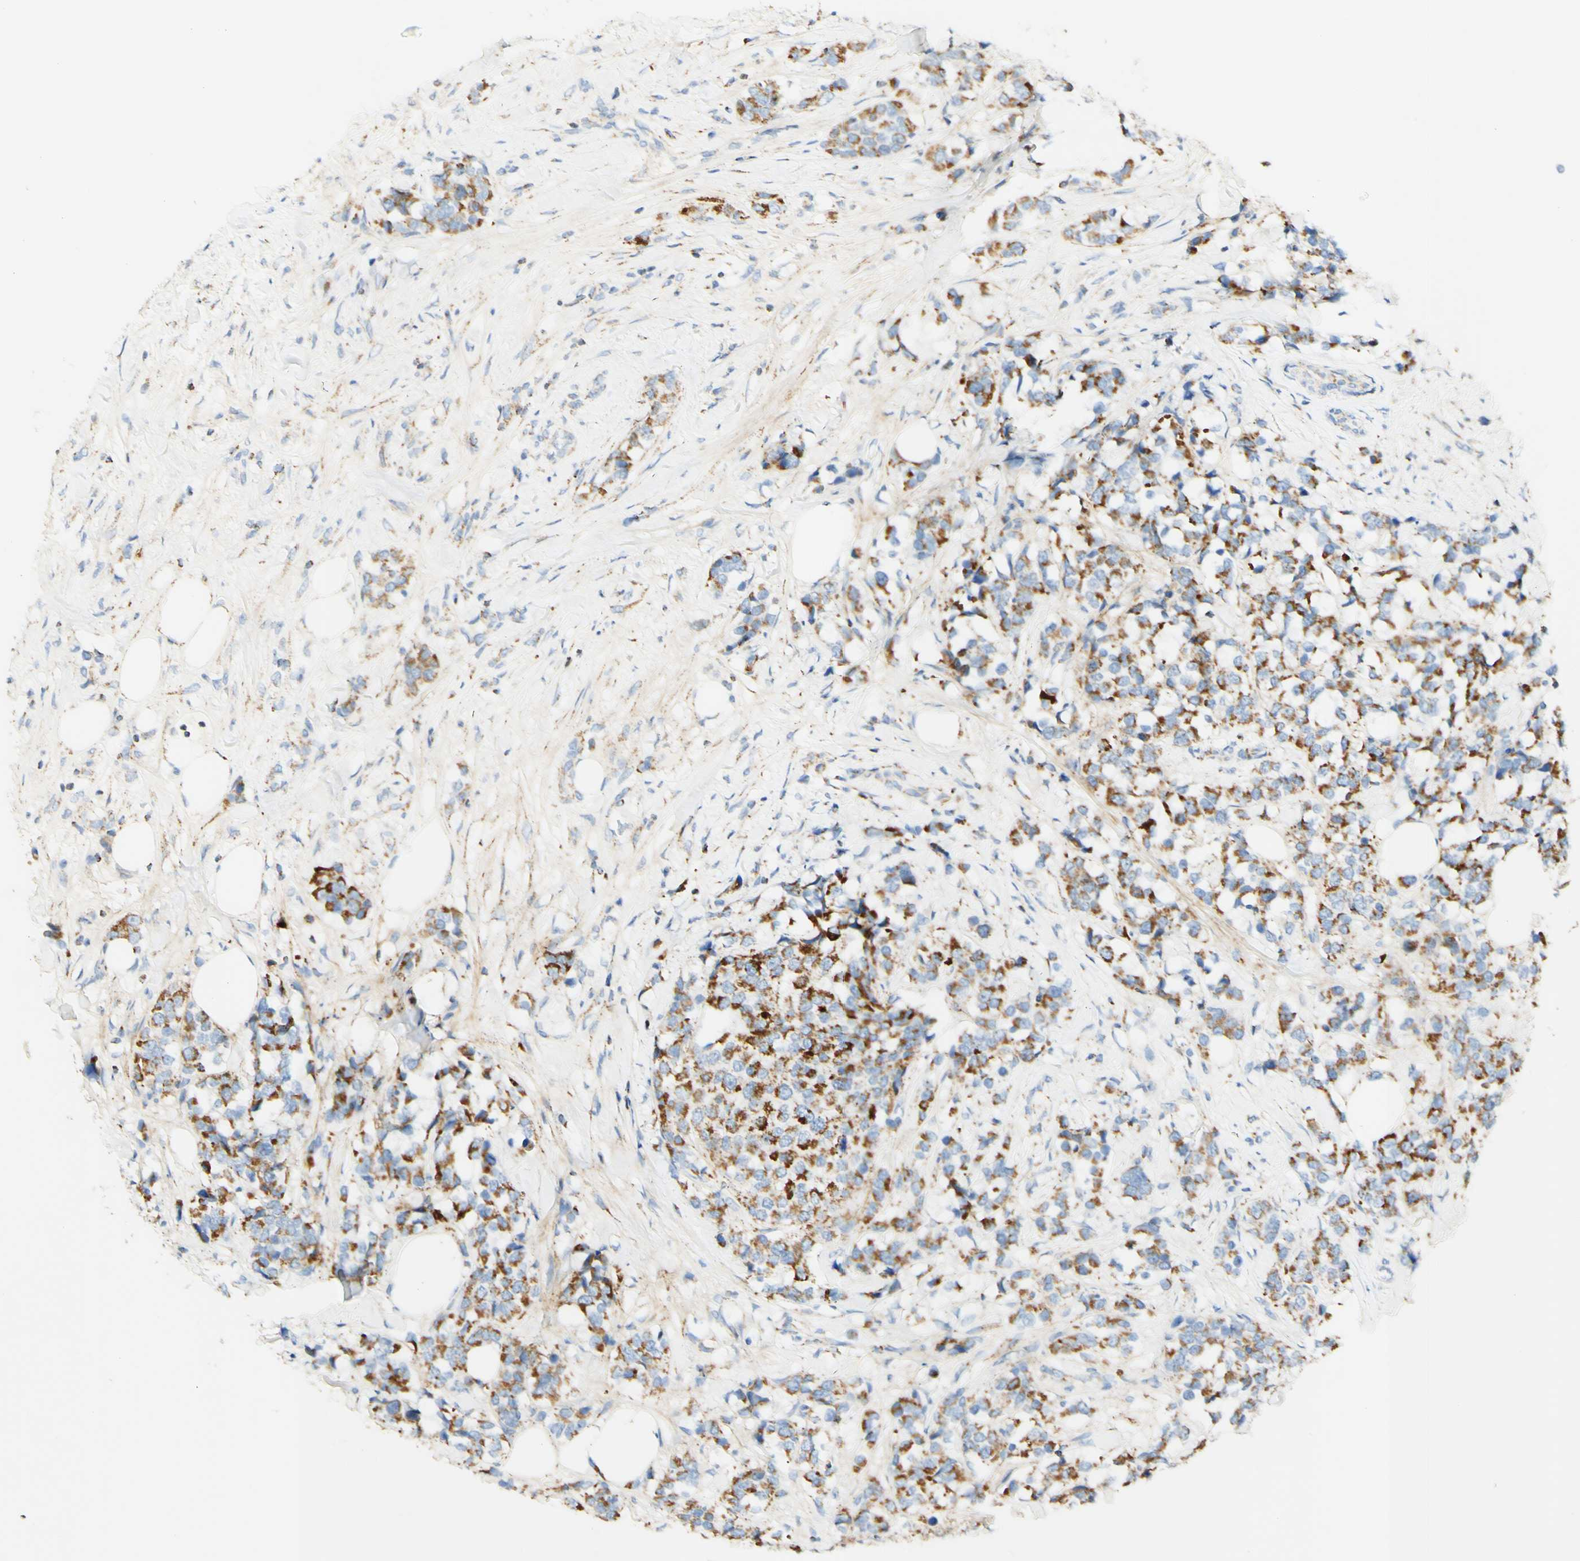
{"staining": {"intensity": "moderate", "quantity": ">75%", "location": "cytoplasmic/membranous"}, "tissue": "breast cancer", "cell_type": "Tumor cells", "image_type": "cancer", "snomed": [{"axis": "morphology", "description": "Lobular carcinoma"}, {"axis": "topography", "description": "Breast"}], "caption": "Breast cancer stained for a protein (brown) shows moderate cytoplasmic/membranous positive expression in about >75% of tumor cells.", "gene": "OXCT1", "patient": {"sex": "female", "age": 59}}